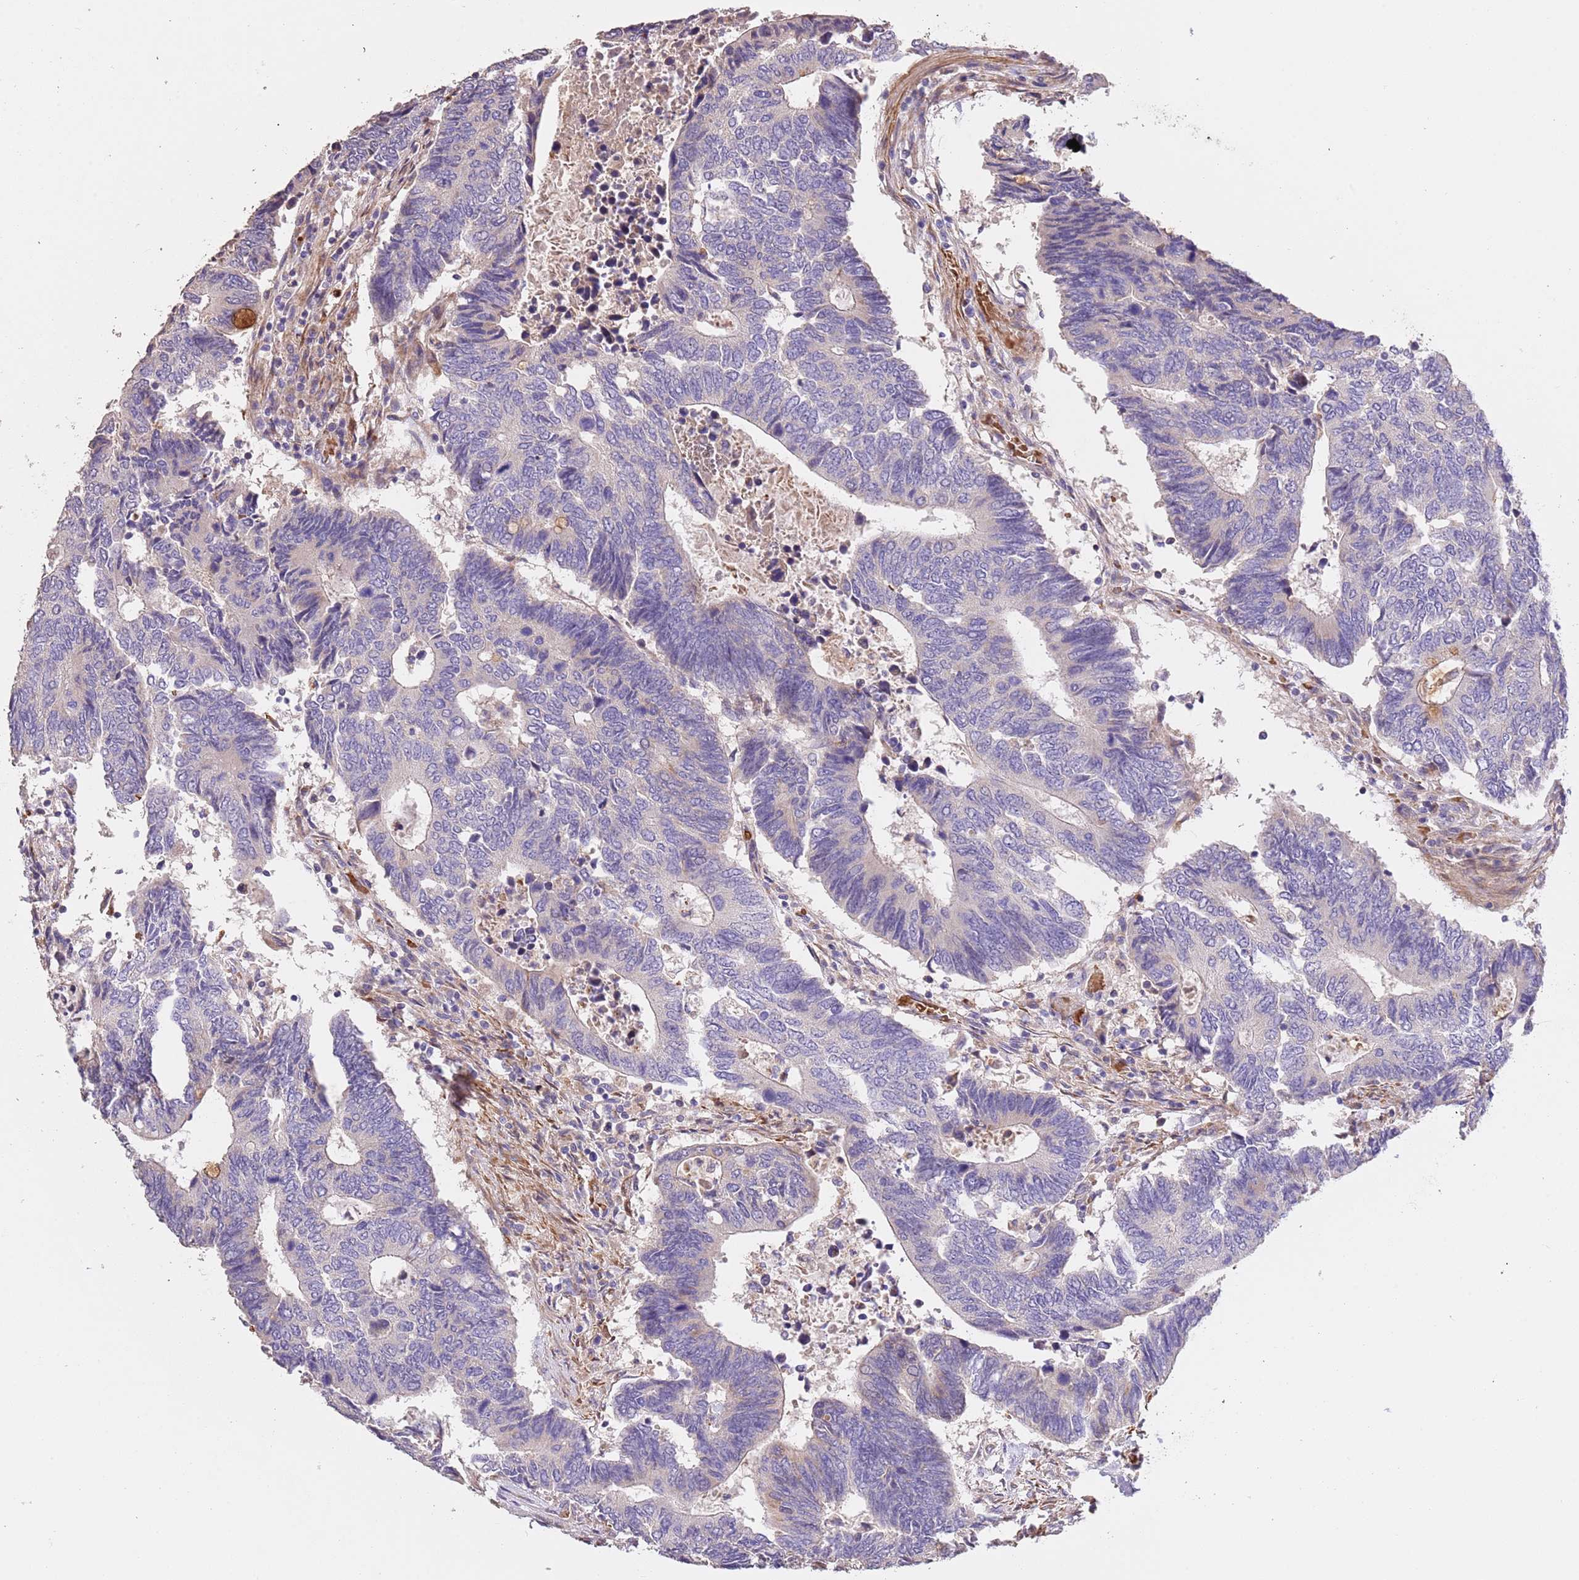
{"staining": {"intensity": "negative", "quantity": "none", "location": "none"}, "tissue": "colorectal cancer", "cell_type": "Tumor cells", "image_type": "cancer", "snomed": [{"axis": "morphology", "description": "Adenocarcinoma, NOS"}, {"axis": "topography", "description": "Colon"}], "caption": "Colorectal cancer (adenocarcinoma) was stained to show a protein in brown. There is no significant expression in tumor cells.", "gene": "PIGA", "patient": {"sex": "male", "age": 87}}